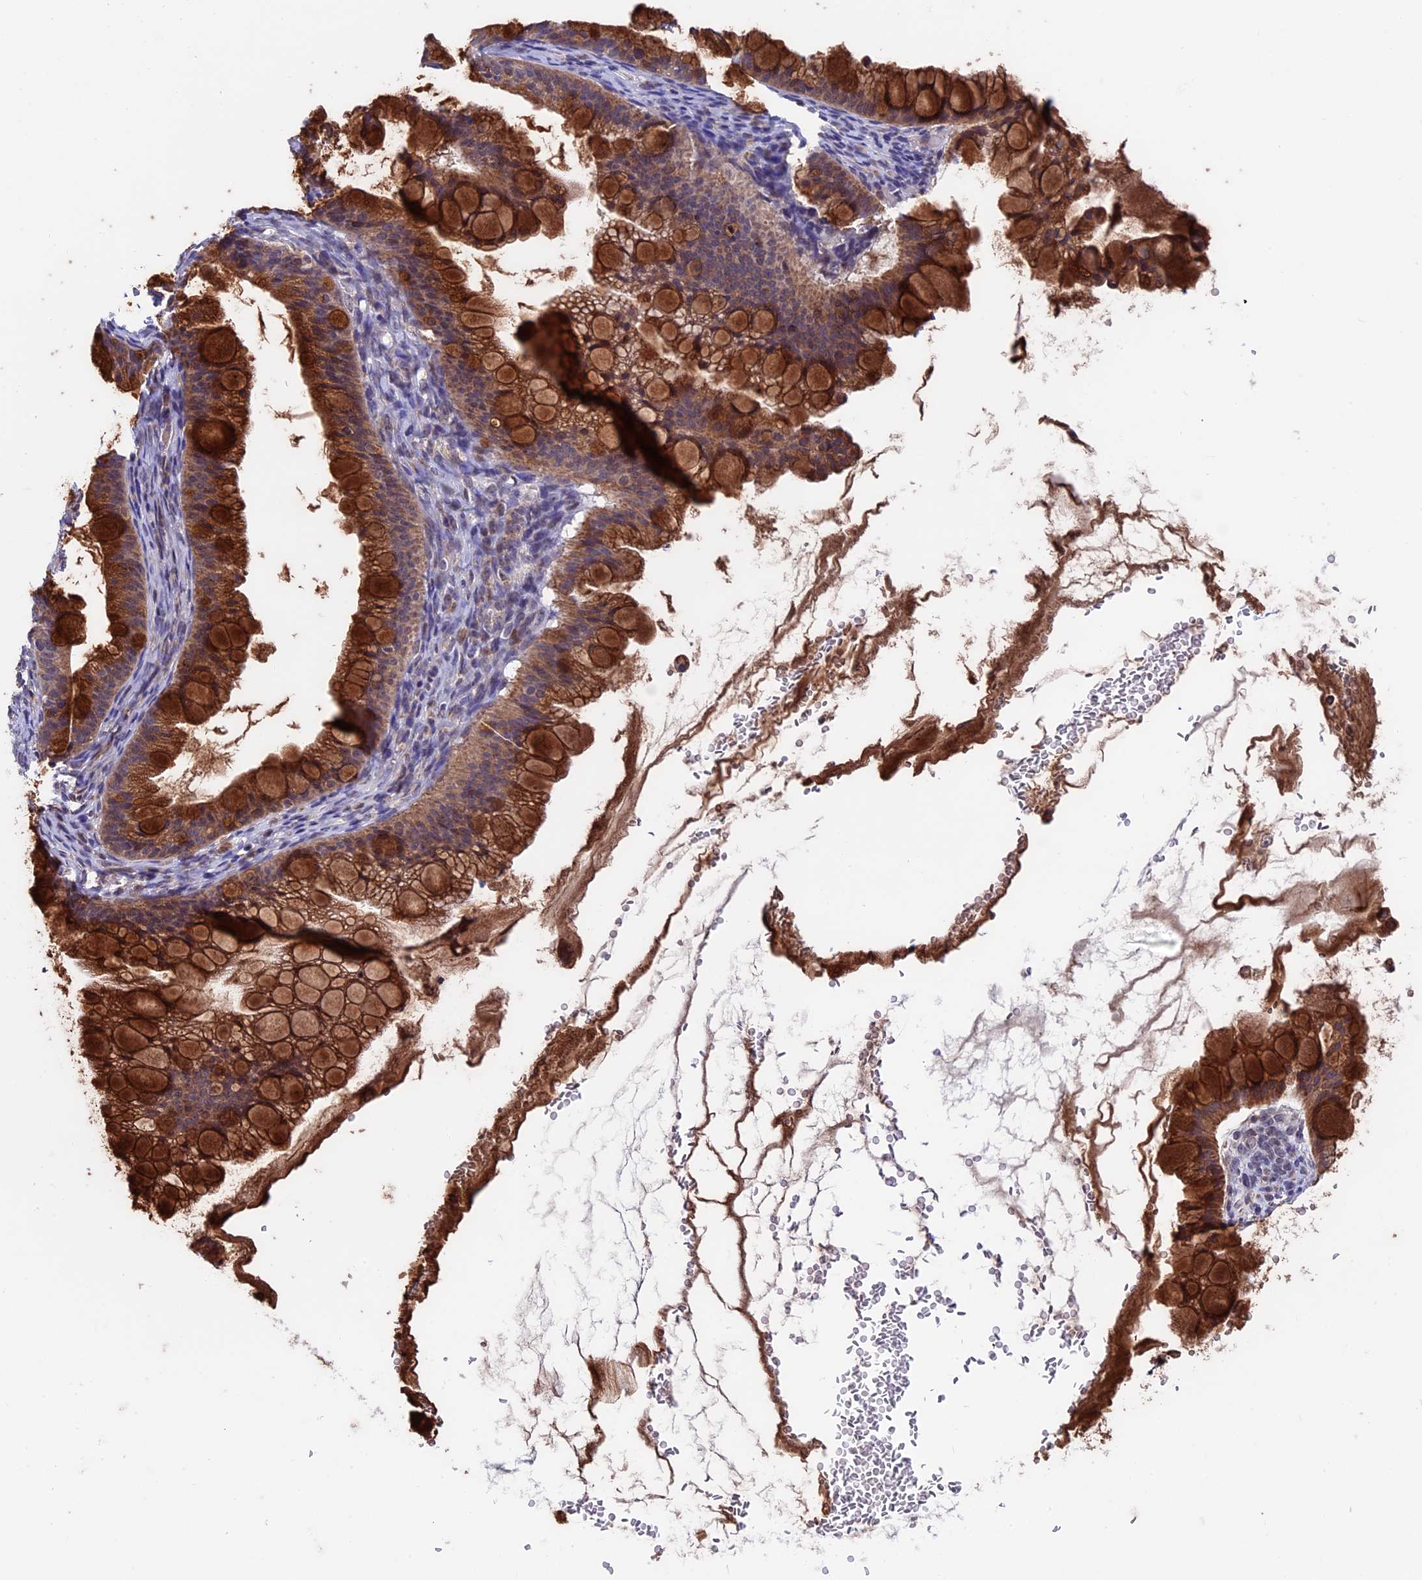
{"staining": {"intensity": "strong", "quantity": ">75%", "location": "cytoplasmic/membranous"}, "tissue": "ovarian cancer", "cell_type": "Tumor cells", "image_type": "cancer", "snomed": [{"axis": "morphology", "description": "Cystadenocarcinoma, mucinous, NOS"}, {"axis": "topography", "description": "Ovary"}], "caption": "The histopathology image shows immunohistochemical staining of ovarian mucinous cystadenocarcinoma. There is strong cytoplasmic/membranous expression is seen in about >75% of tumor cells.", "gene": "RNF17", "patient": {"sex": "female", "age": 73}}